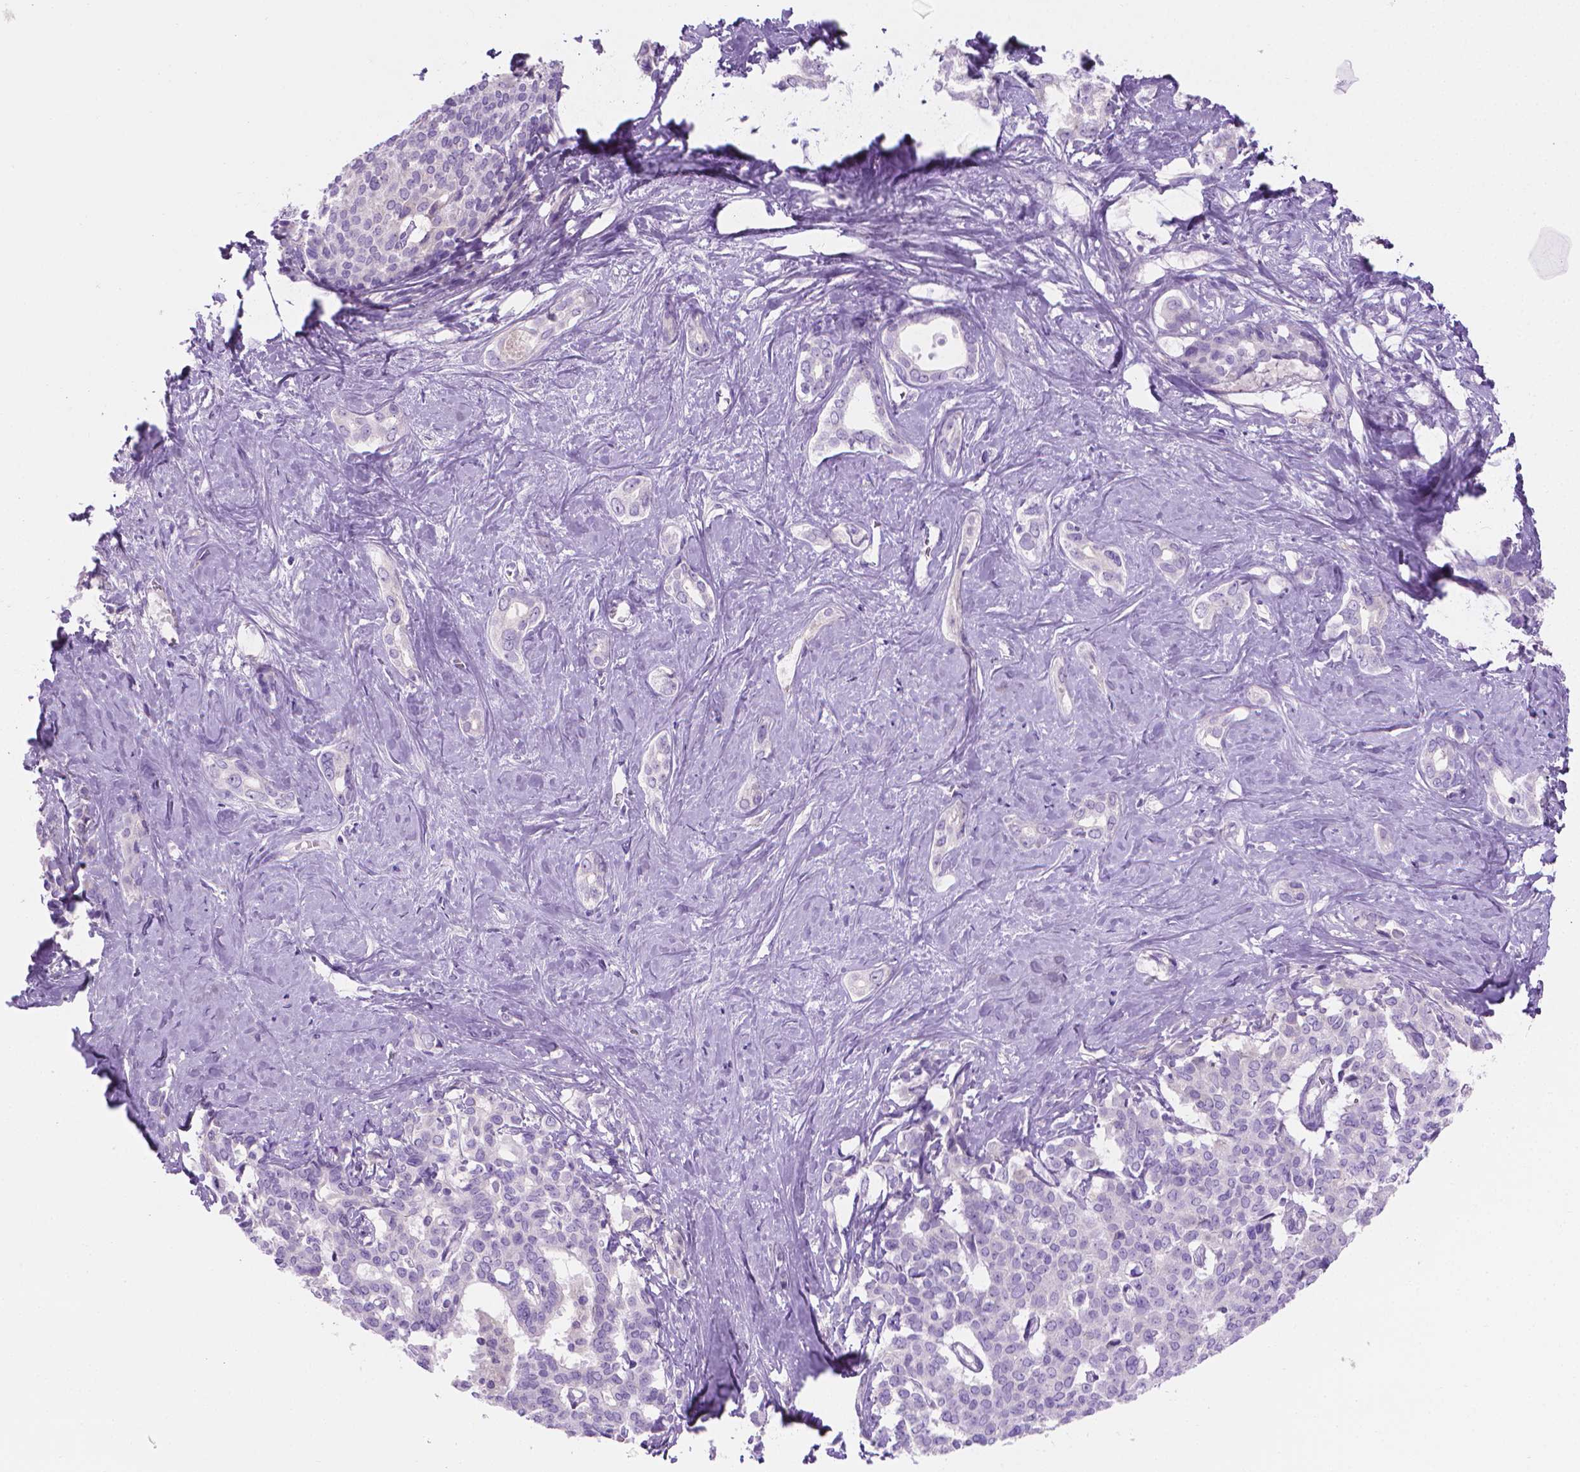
{"staining": {"intensity": "negative", "quantity": "none", "location": "none"}, "tissue": "liver cancer", "cell_type": "Tumor cells", "image_type": "cancer", "snomed": [{"axis": "morphology", "description": "Cholangiocarcinoma"}, {"axis": "topography", "description": "Liver"}], "caption": "This is an immunohistochemistry (IHC) image of liver cancer. There is no positivity in tumor cells.", "gene": "FASN", "patient": {"sex": "female", "age": 47}}